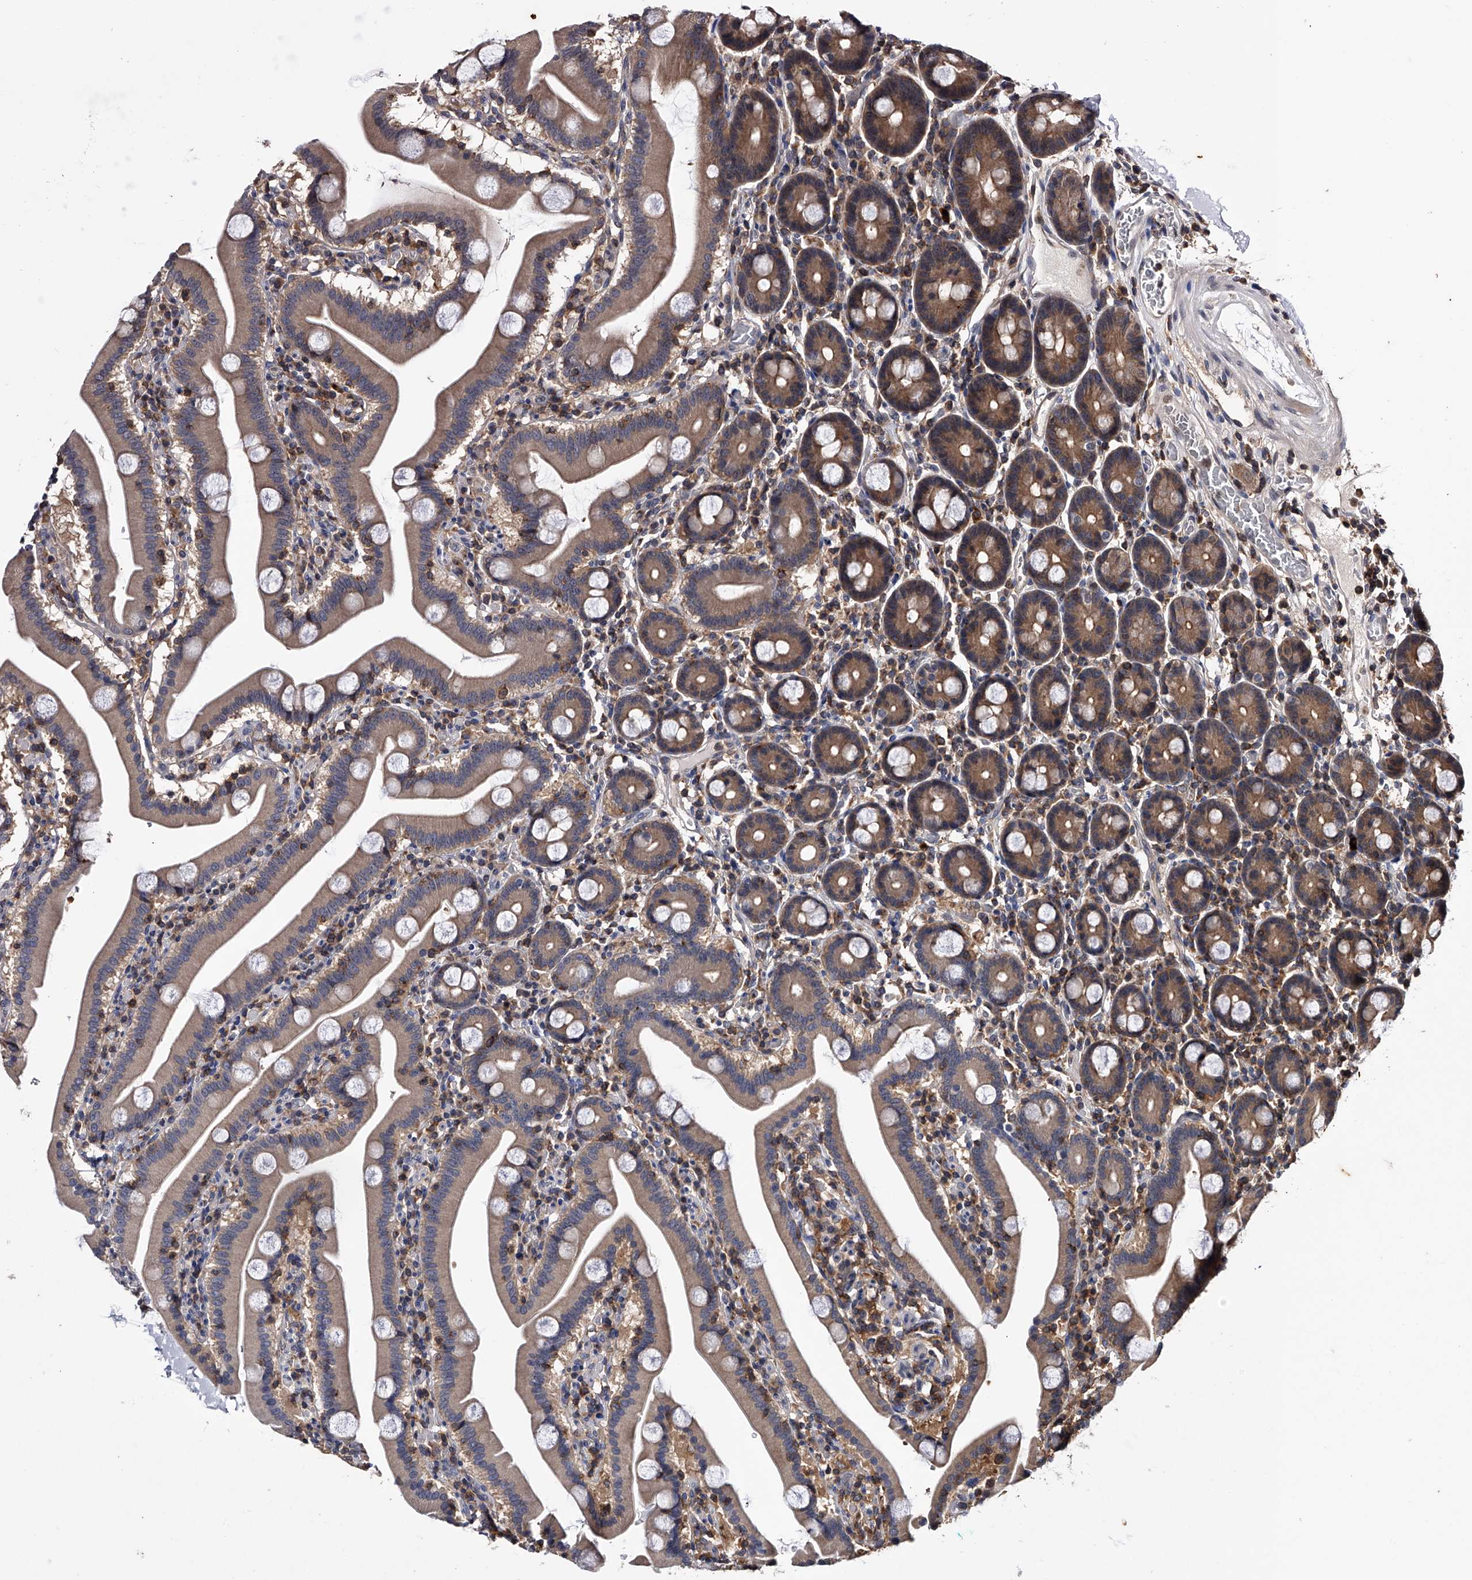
{"staining": {"intensity": "moderate", "quantity": ">75%", "location": "cytoplasmic/membranous"}, "tissue": "duodenum", "cell_type": "Glandular cells", "image_type": "normal", "snomed": [{"axis": "morphology", "description": "Normal tissue, NOS"}, {"axis": "topography", "description": "Duodenum"}], "caption": "Benign duodenum was stained to show a protein in brown. There is medium levels of moderate cytoplasmic/membranous positivity in approximately >75% of glandular cells. The staining was performed using DAB (3,3'-diaminobenzidine), with brown indicating positive protein expression. Nuclei are stained blue with hematoxylin.", "gene": "PAN3", "patient": {"sex": "male", "age": 55}}